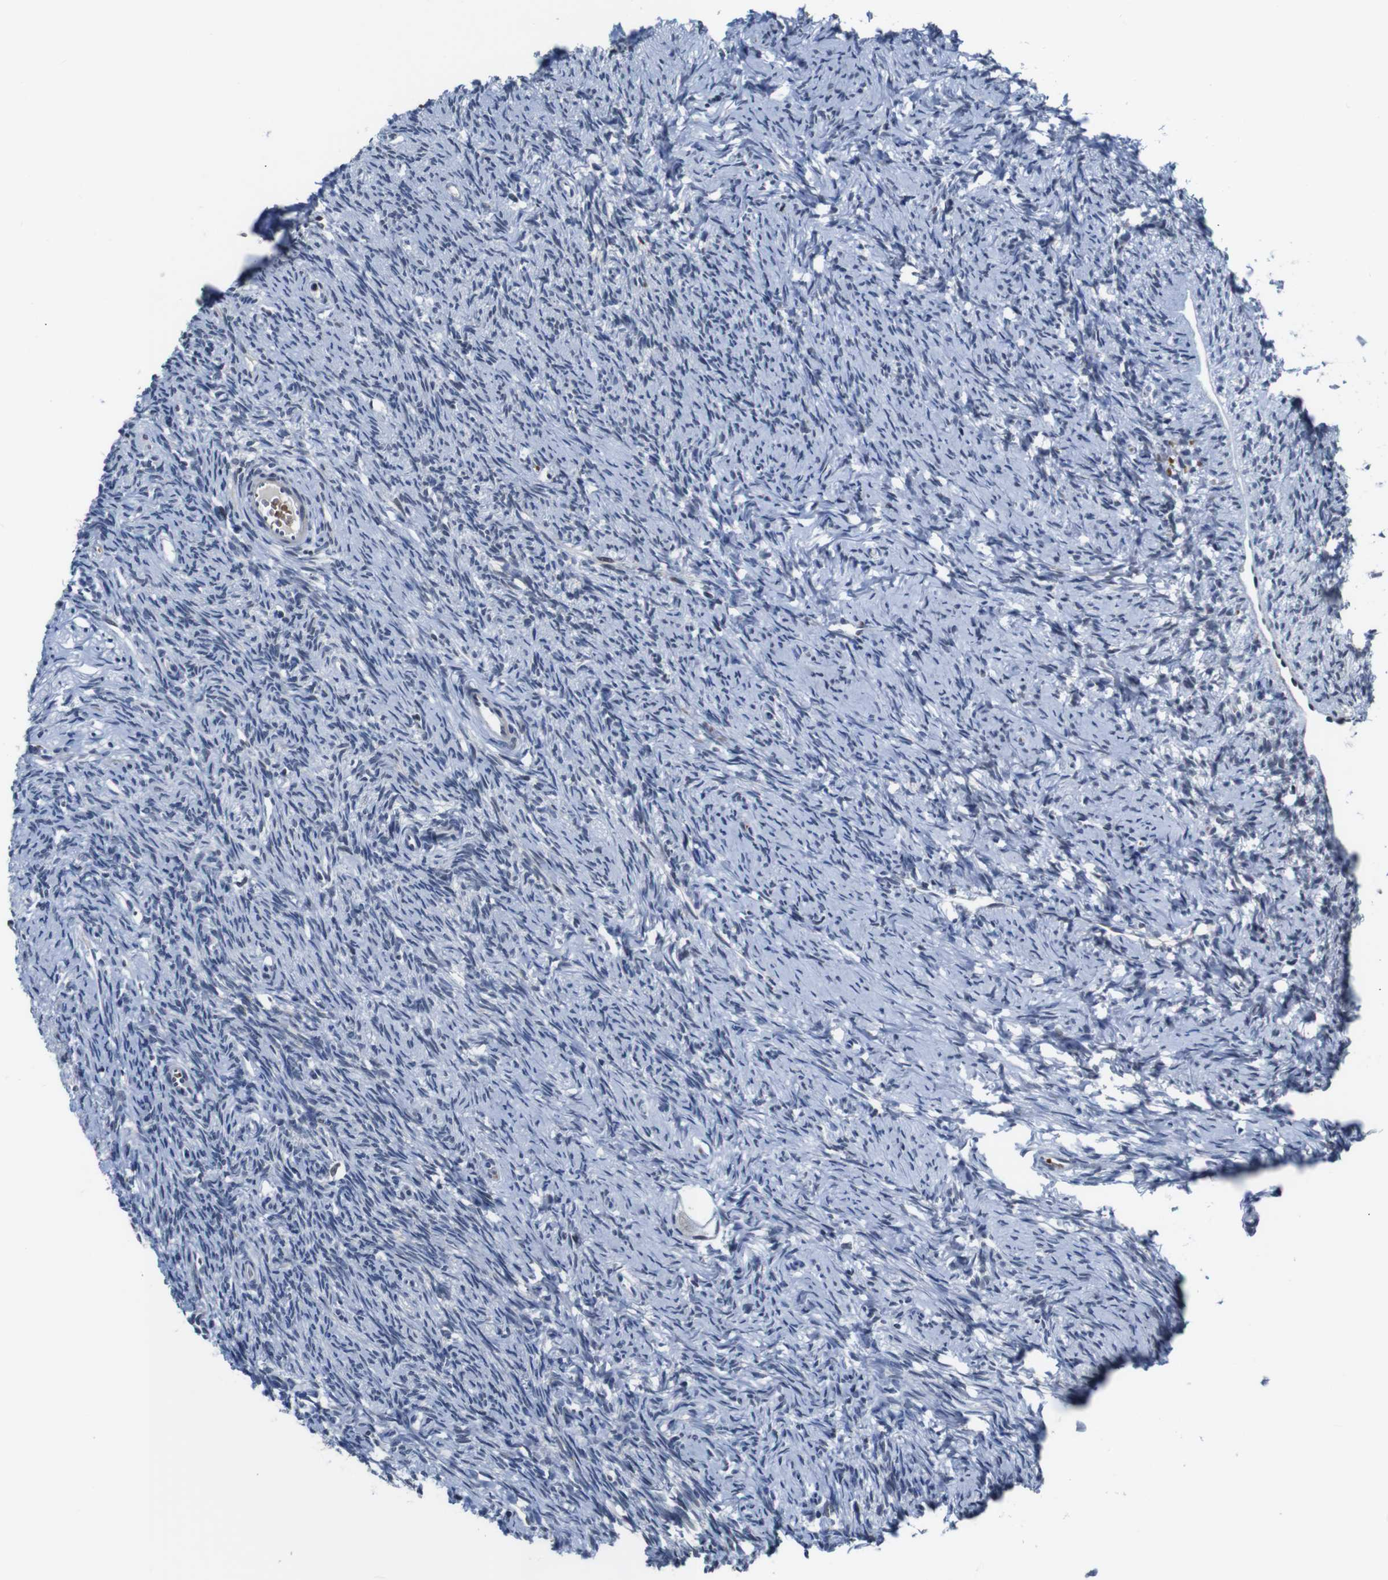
{"staining": {"intensity": "negative", "quantity": "none", "location": "none"}, "tissue": "ovary", "cell_type": "Ovarian stroma cells", "image_type": "normal", "snomed": [{"axis": "morphology", "description": "Normal tissue, NOS"}, {"axis": "topography", "description": "Ovary"}], "caption": "There is no significant expression in ovarian stroma cells of ovary. (Brightfield microscopy of DAB immunohistochemistry at high magnification).", "gene": "ILDR2", "patient": {"sex": "female", "age": 33}}